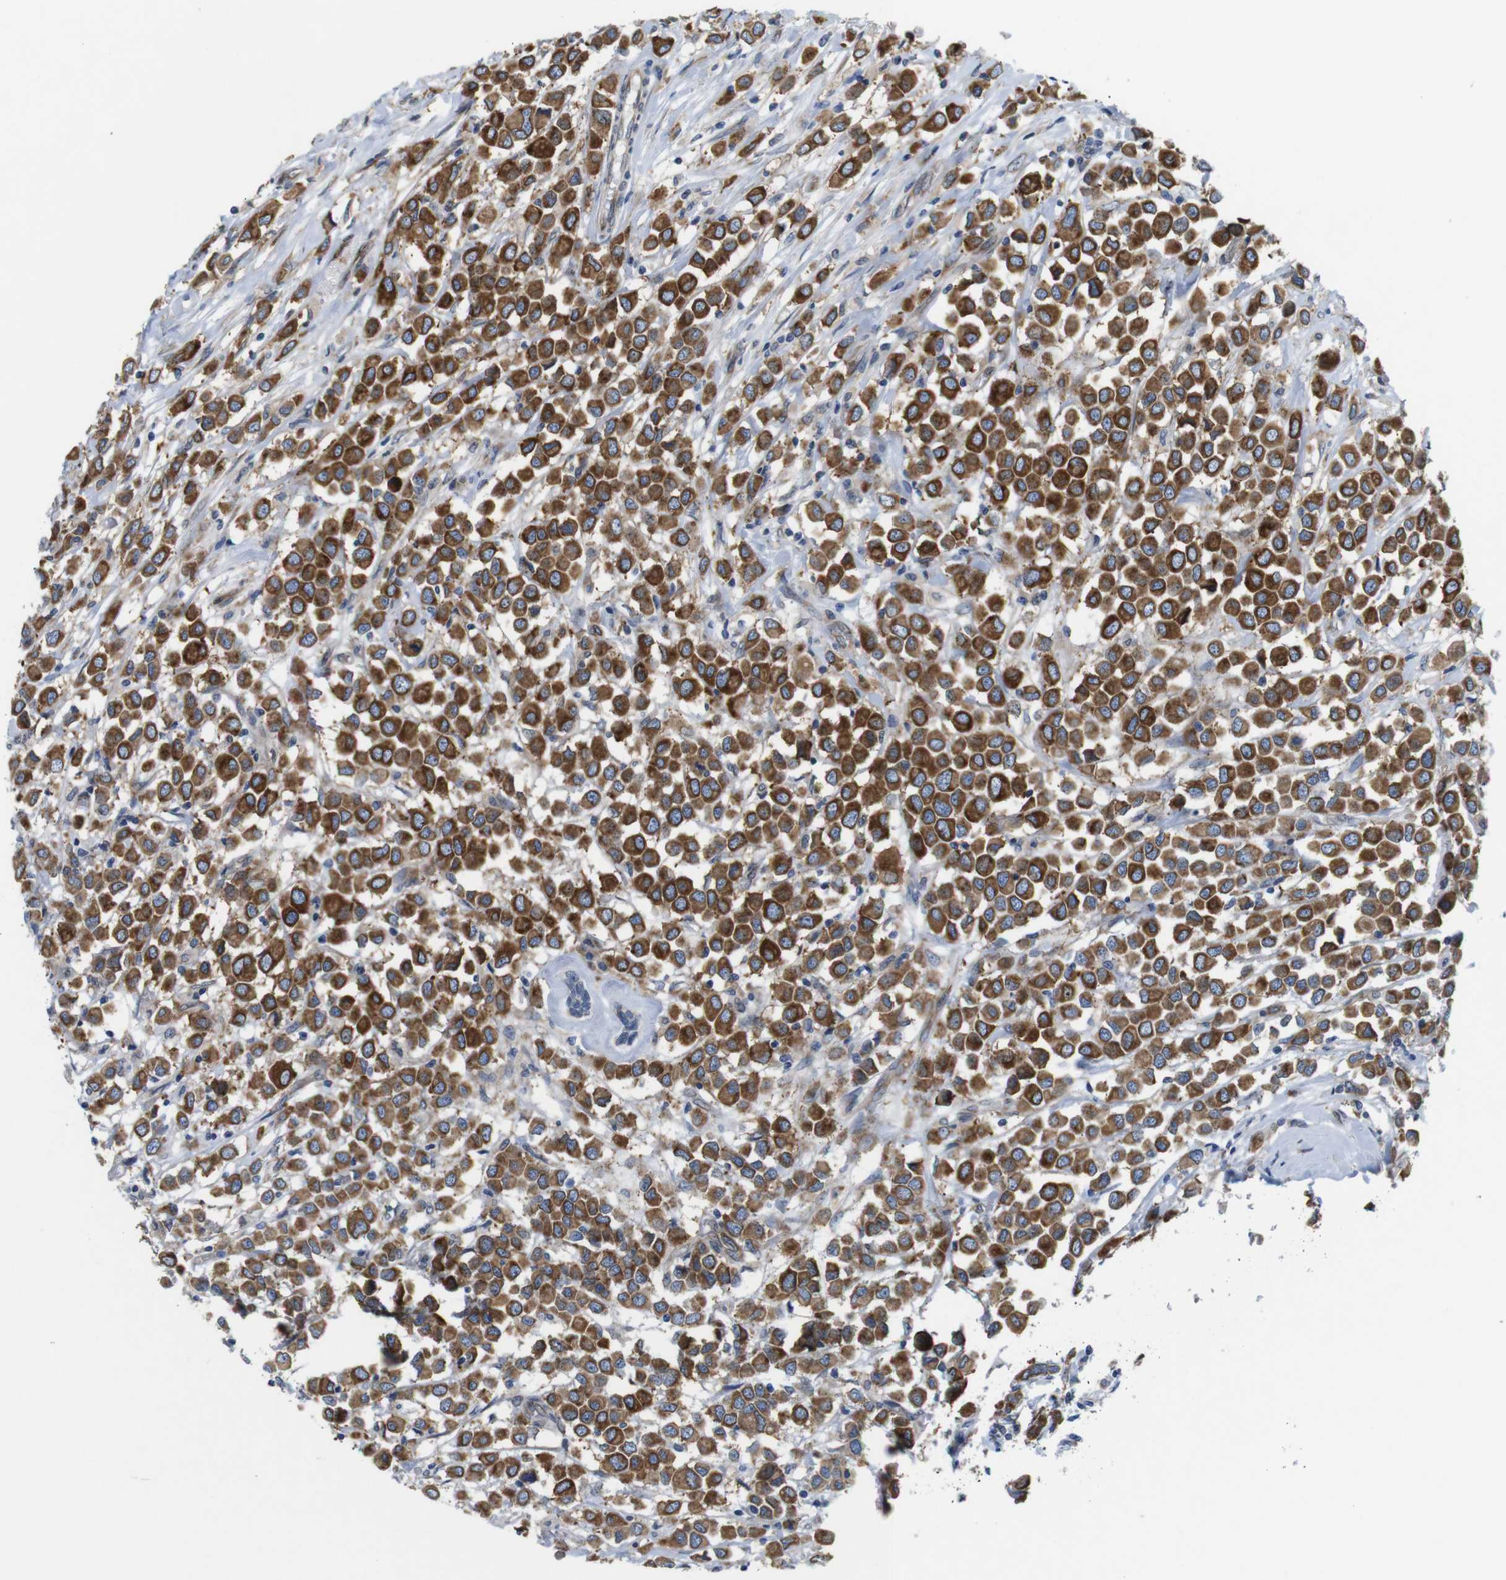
{"staining": {"intensity": "strong", "quantity": ">75%", "location": "cytoplasmic/membranous"}, "tissue": "breast cancer", "cell_type": "Tumor cells", "image_type": "cancer", "snomed": [{"axis": "morphology", "description": "Duct carcinoma"}, {"axis": "topography", "description": "Breast"}], "caption": "This image exhibits immunohistochemistry (IHC) staining of breast invasive ductal carcinoma, with high strong cytoplasmic/membranous positivity in about >75% of tumor cells.", "gene": "HACD3", "patient": {"sex": "female", "age": 61}}